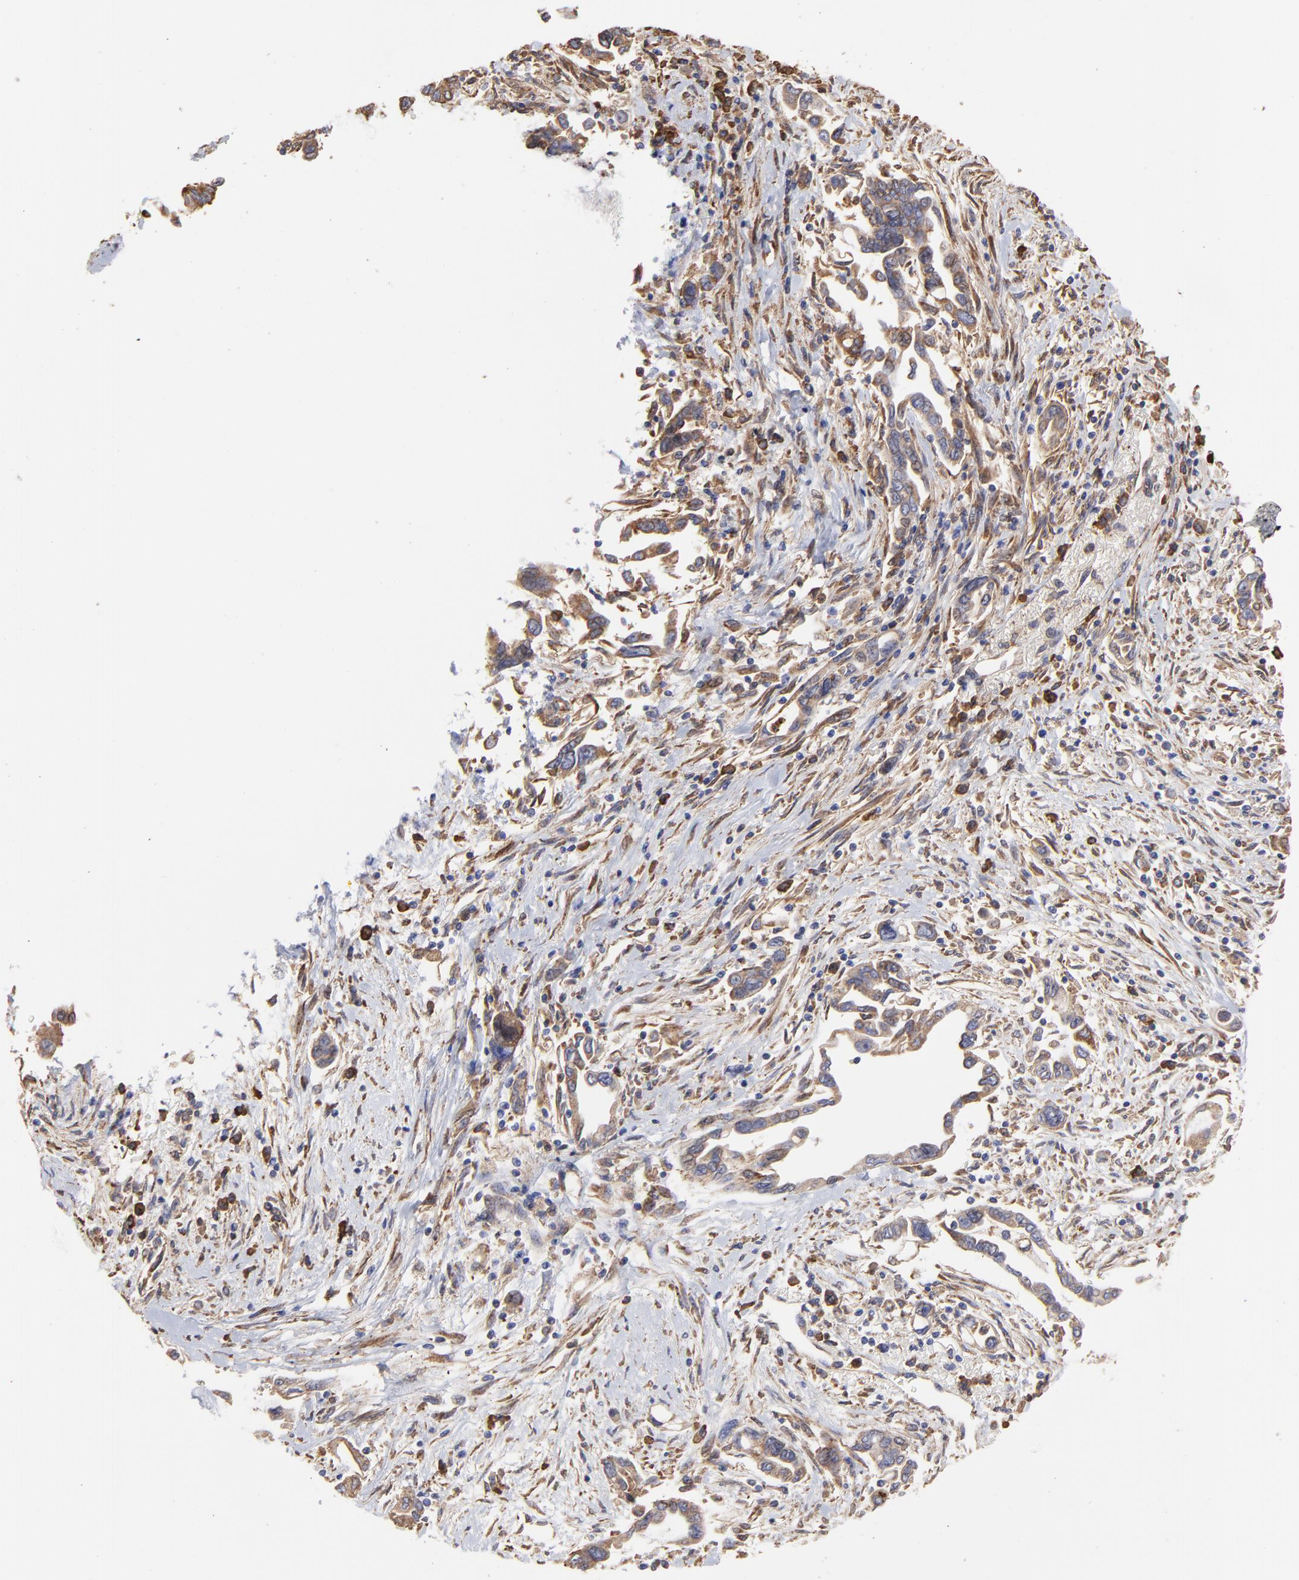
{"staining": {"intensity": "moderate", "quantity": ">75%", "location": "cytoplasmic/membranous"}, "tissue": "pancreatic cancer", "cell_type": "Tumor cells", "image_type": "cancer", "snomed": [{"axis": "morphology", "description": "Adenocarcinoma, NOS"}, {"axis": "topography", "description": "Pancreas"}], "caption": "Immunohistochemistry (DAB) staining of human pancreatic adenocarcinoma displays moderate cytoplasmic/membranous protein positivity in approximately >75% of tumor cells.", "gene": "PFKM", "patient": {"sex": "female", "age": 57}}